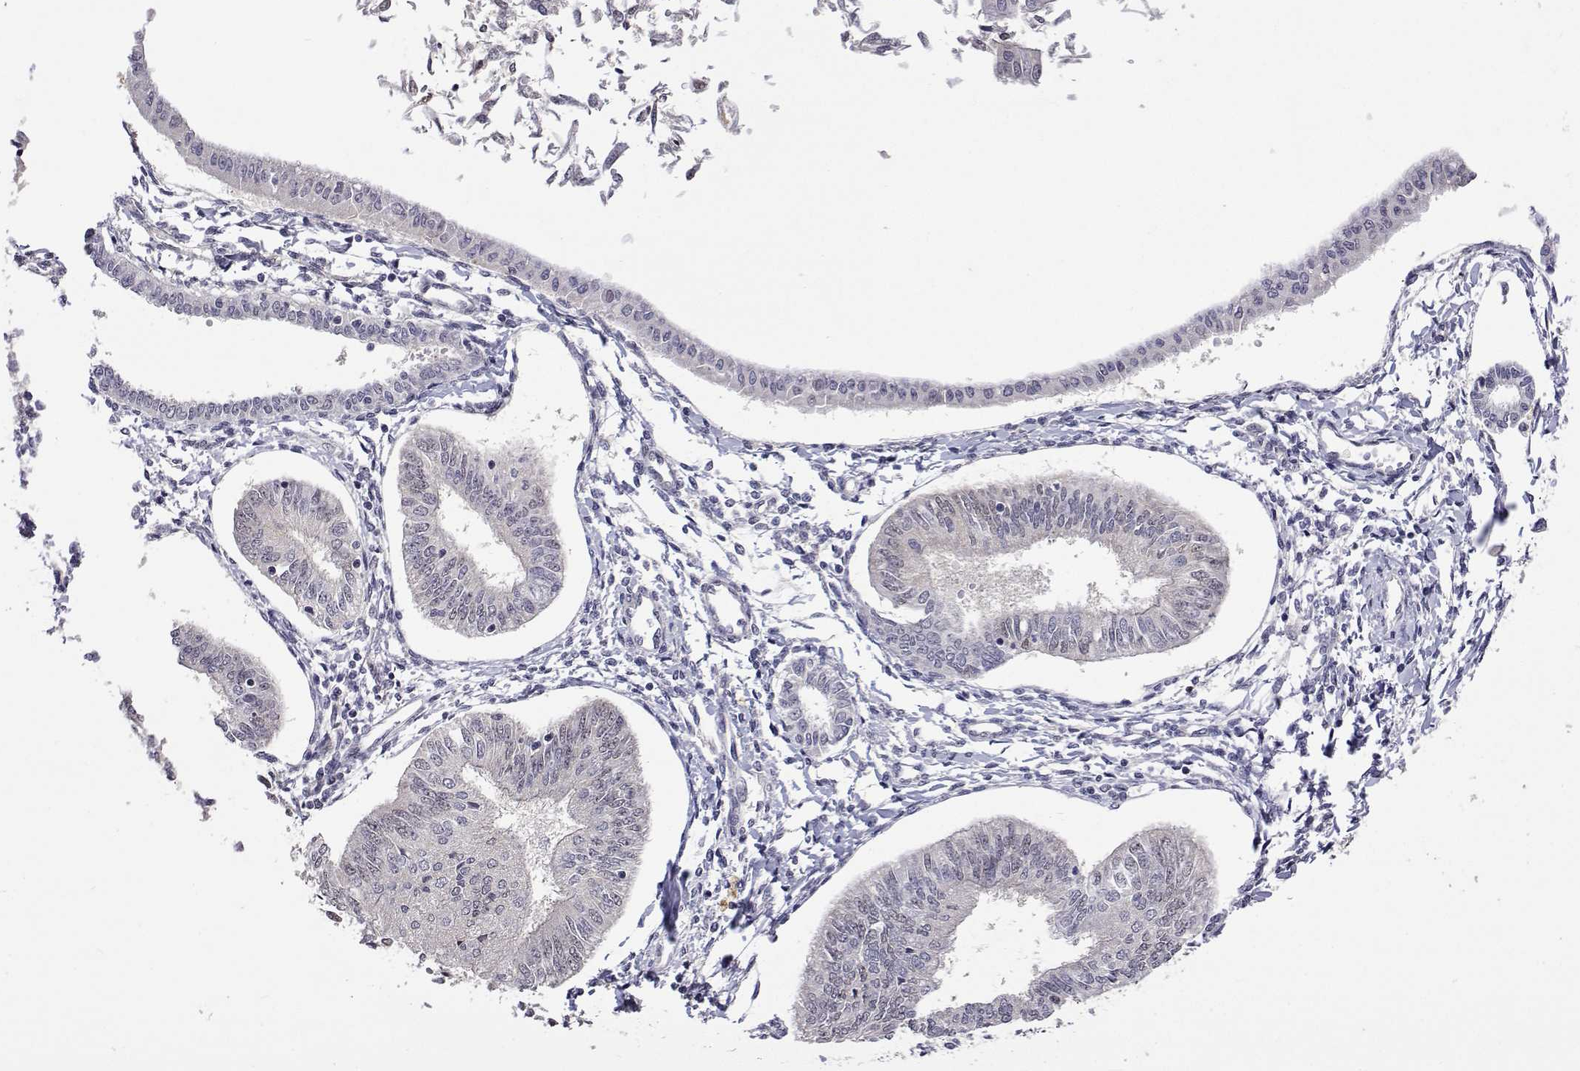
{"staining": {"intensity": "negative", "quantity": "none", "location": "none"}, "tissue": "endometrial cancer", "cell_type": "Tumor cells", "image_type": "cancer", "snomed": [{"axis": "morphology", "description": "Adenocarcinoma, NOS"}, {"axis": "topography", "description": "Endometrium"}], "caption": "Protein analysis of endometrial adenocarcinoma exhibits no significant expression in tumor cells. Brightfield microscopy of IHC stained with DAB (brown) and hematoxylin (blue), captured at high magnification.", "gene": "HNRNPA0", "patient": {"sex": "female", "age": 58}}